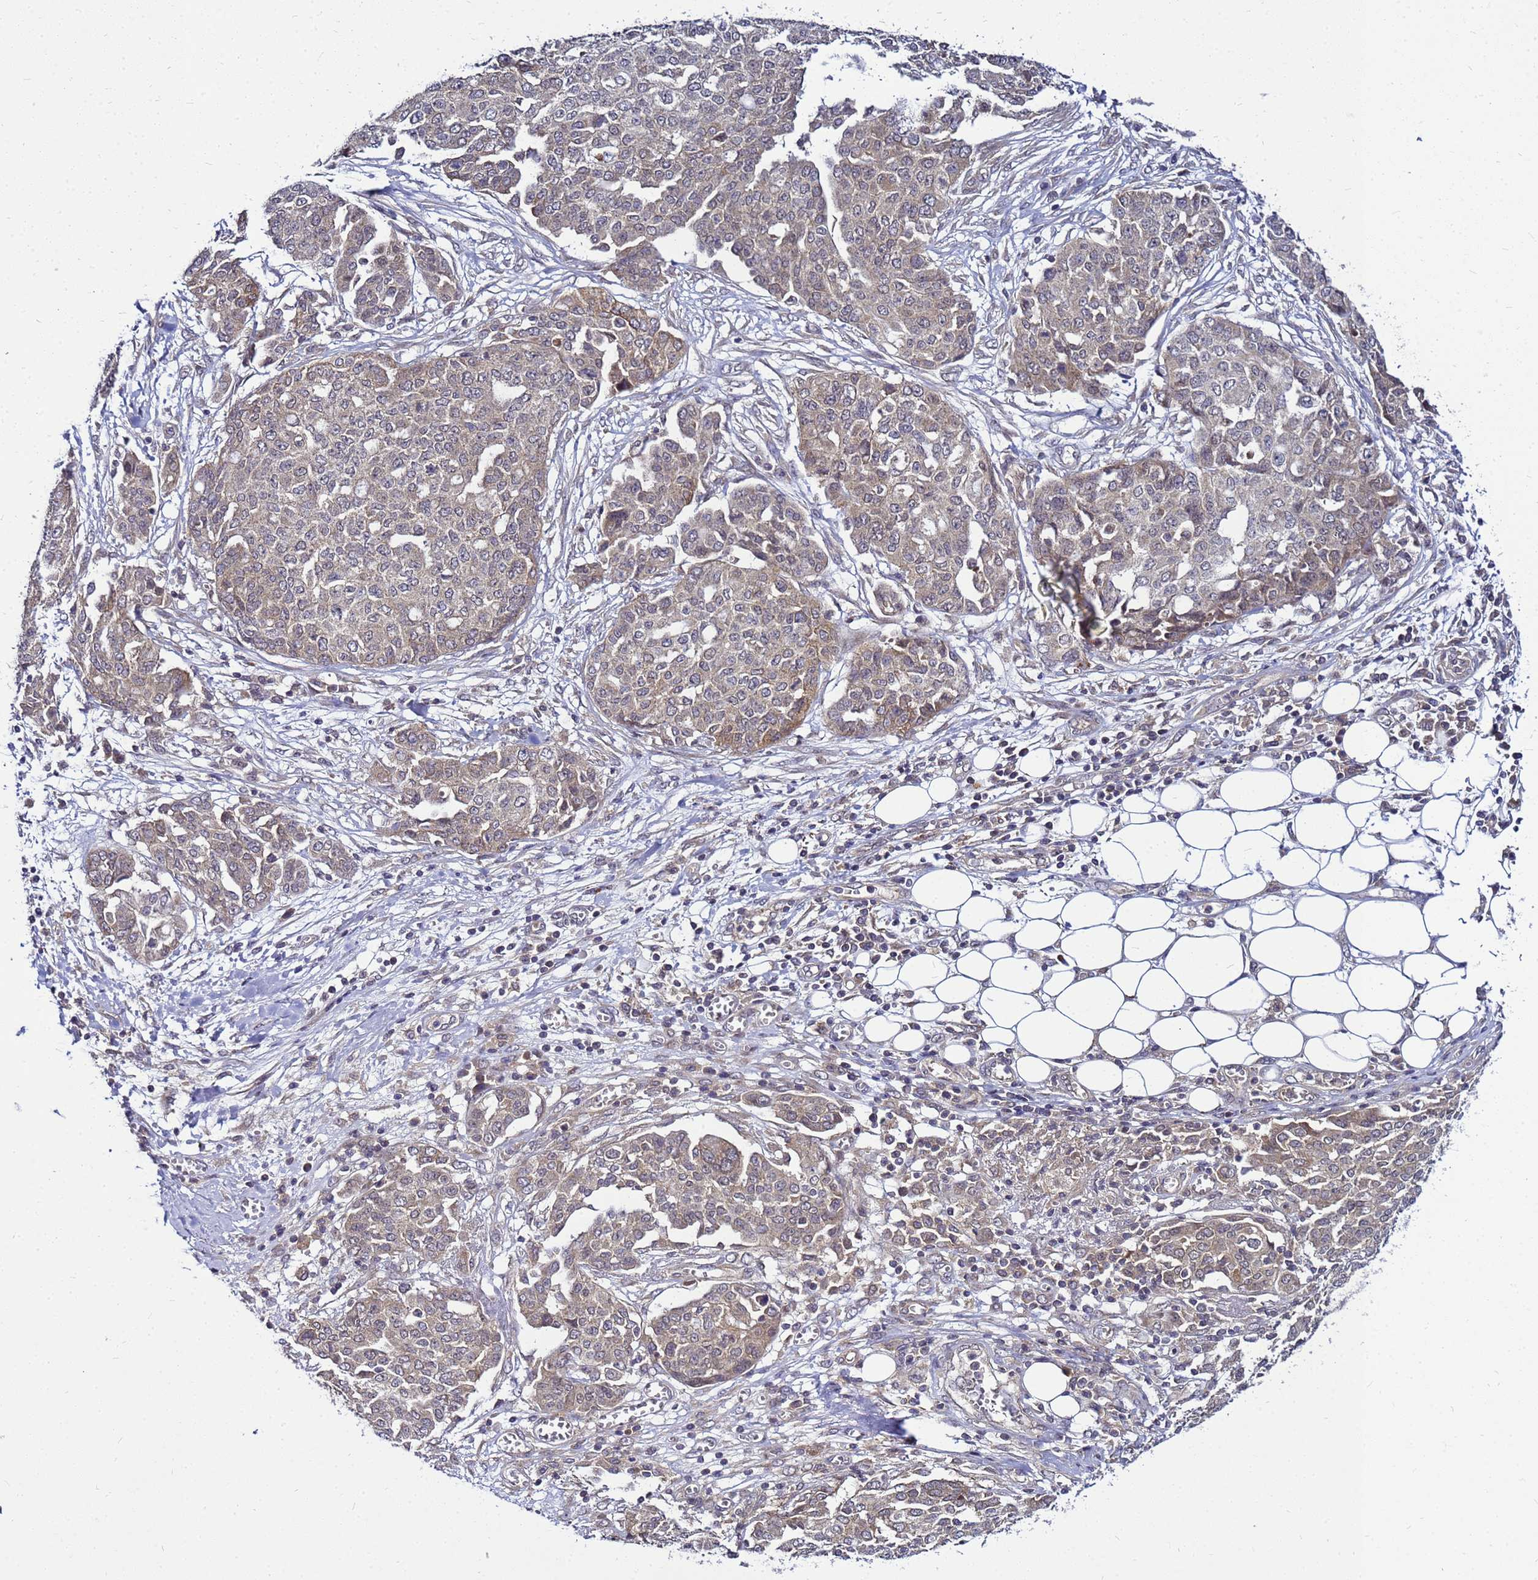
{"staining": {"intensity": "weak", "quantity": ">75%", "location": "cytoplasmic/membranous"}, "tissue": "ovarian cancer", "cell_type": "Tumor cells", "image_type": "cancer", "snomed": [{"axis": "morphology", "description": "Cystadenocarcinoma, serous, NOS"}, {"axis": "topography", "description": "Soft tissue"}, {"axis": "topography", "description": "Ovary"}], "caption": "High-power microscopy captured an immunohistochemistry (IHC) micrograph of serous cystadenocarcinoma (ovarian), revealing weak cytoplasmic/membranous staining in approximately >75% of tumor cells. (DAB (3,3'-diaminobenzidine) IHC, brown staining for protein, blue staining for nuclei).", "gene": "SAT1", "patient": {"sex": "female", "age": 57}}